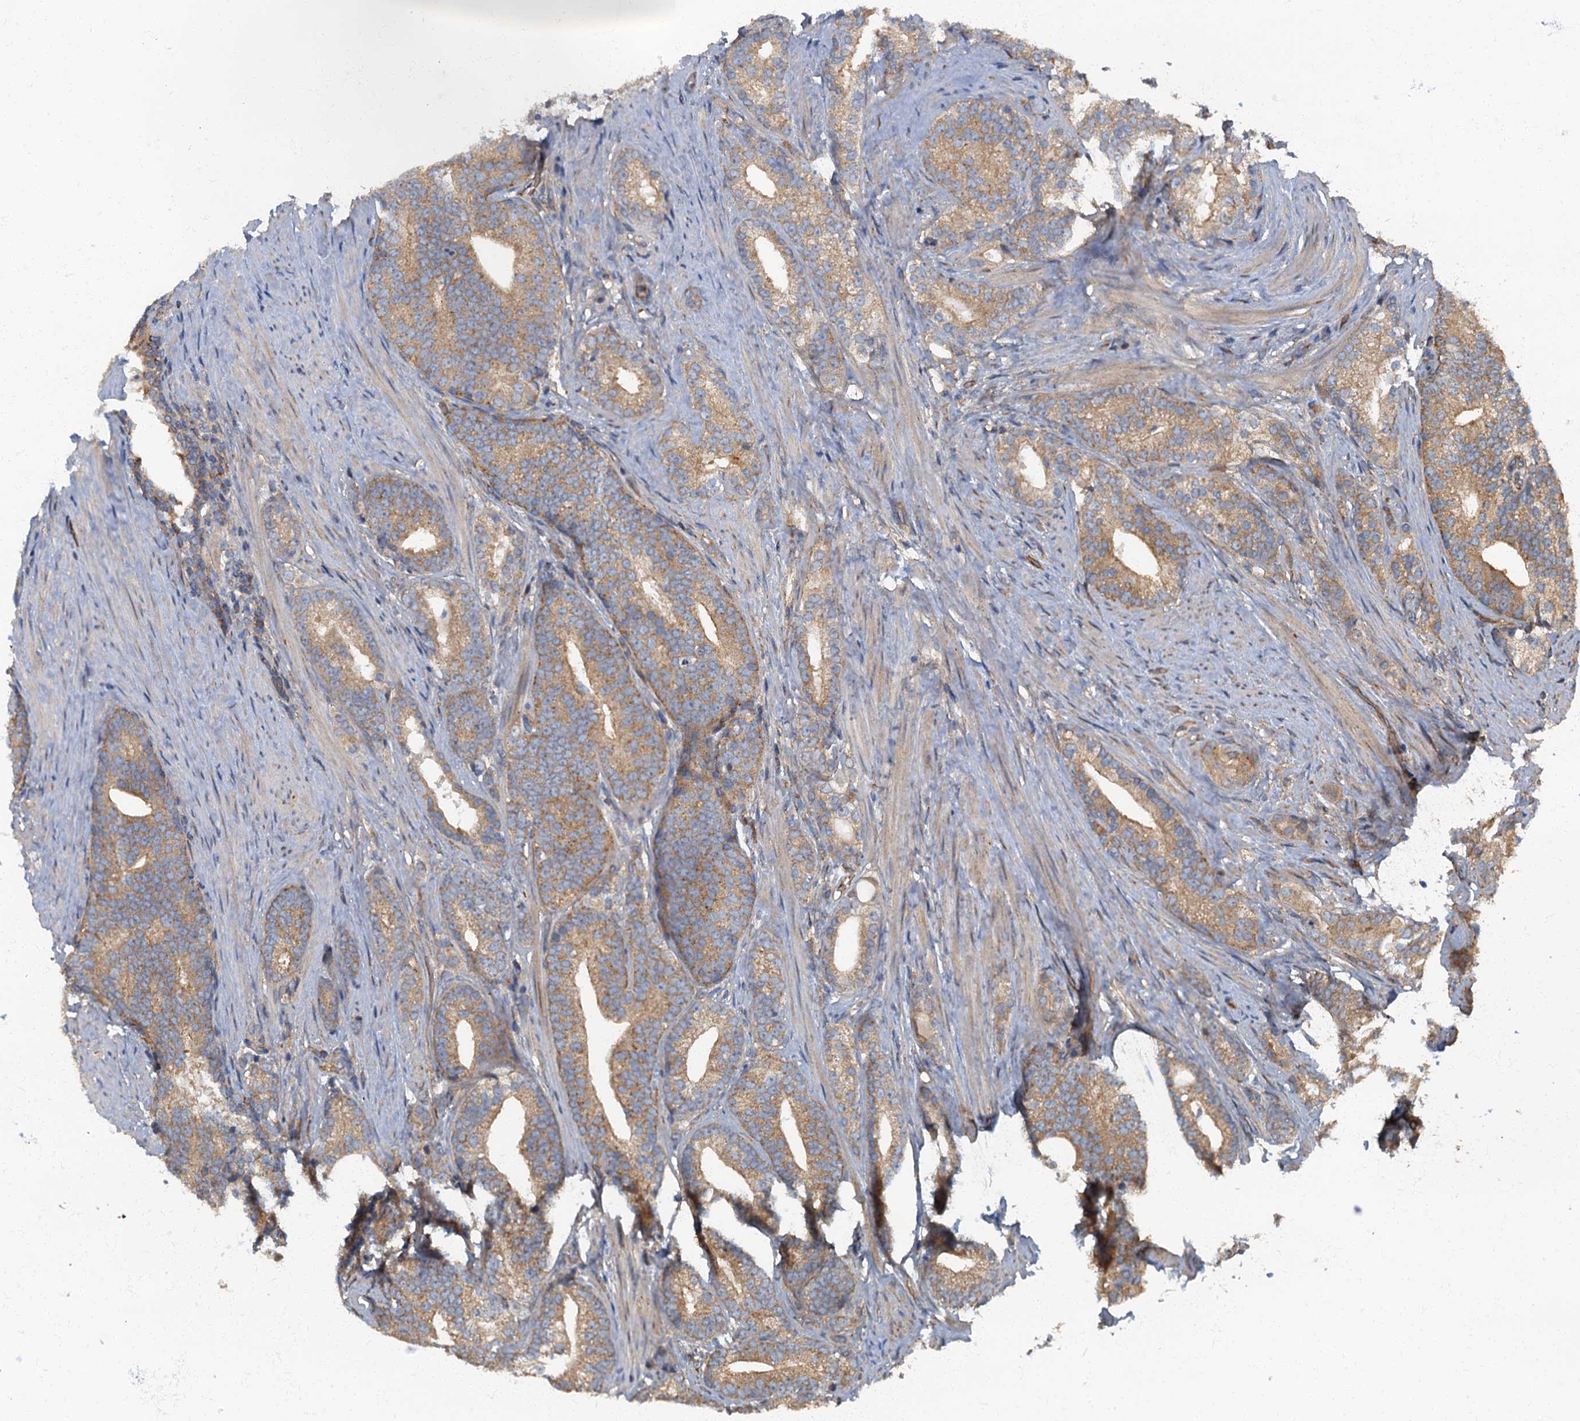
{"staining": {"intensity": "moderate", "quantity": ">75%", "location": "cytoplasmic/membranous"}, "tissue": "prostate cancer", "cell_type": "Tumor cells", "image_type": "cancer", "snomed": [{"axis": "morphology", "description": "Adenocarcinoma, Low grade"}, {"axis": "topography", "description": "Prostate"}], "caption": "Tumor cells display medium levels of moderate cytoplasmic/membranous positivity in about >75% of cells in prostate cancer.", "gene": "ARL11", "patient": {"sex": "male", "age": 71}}